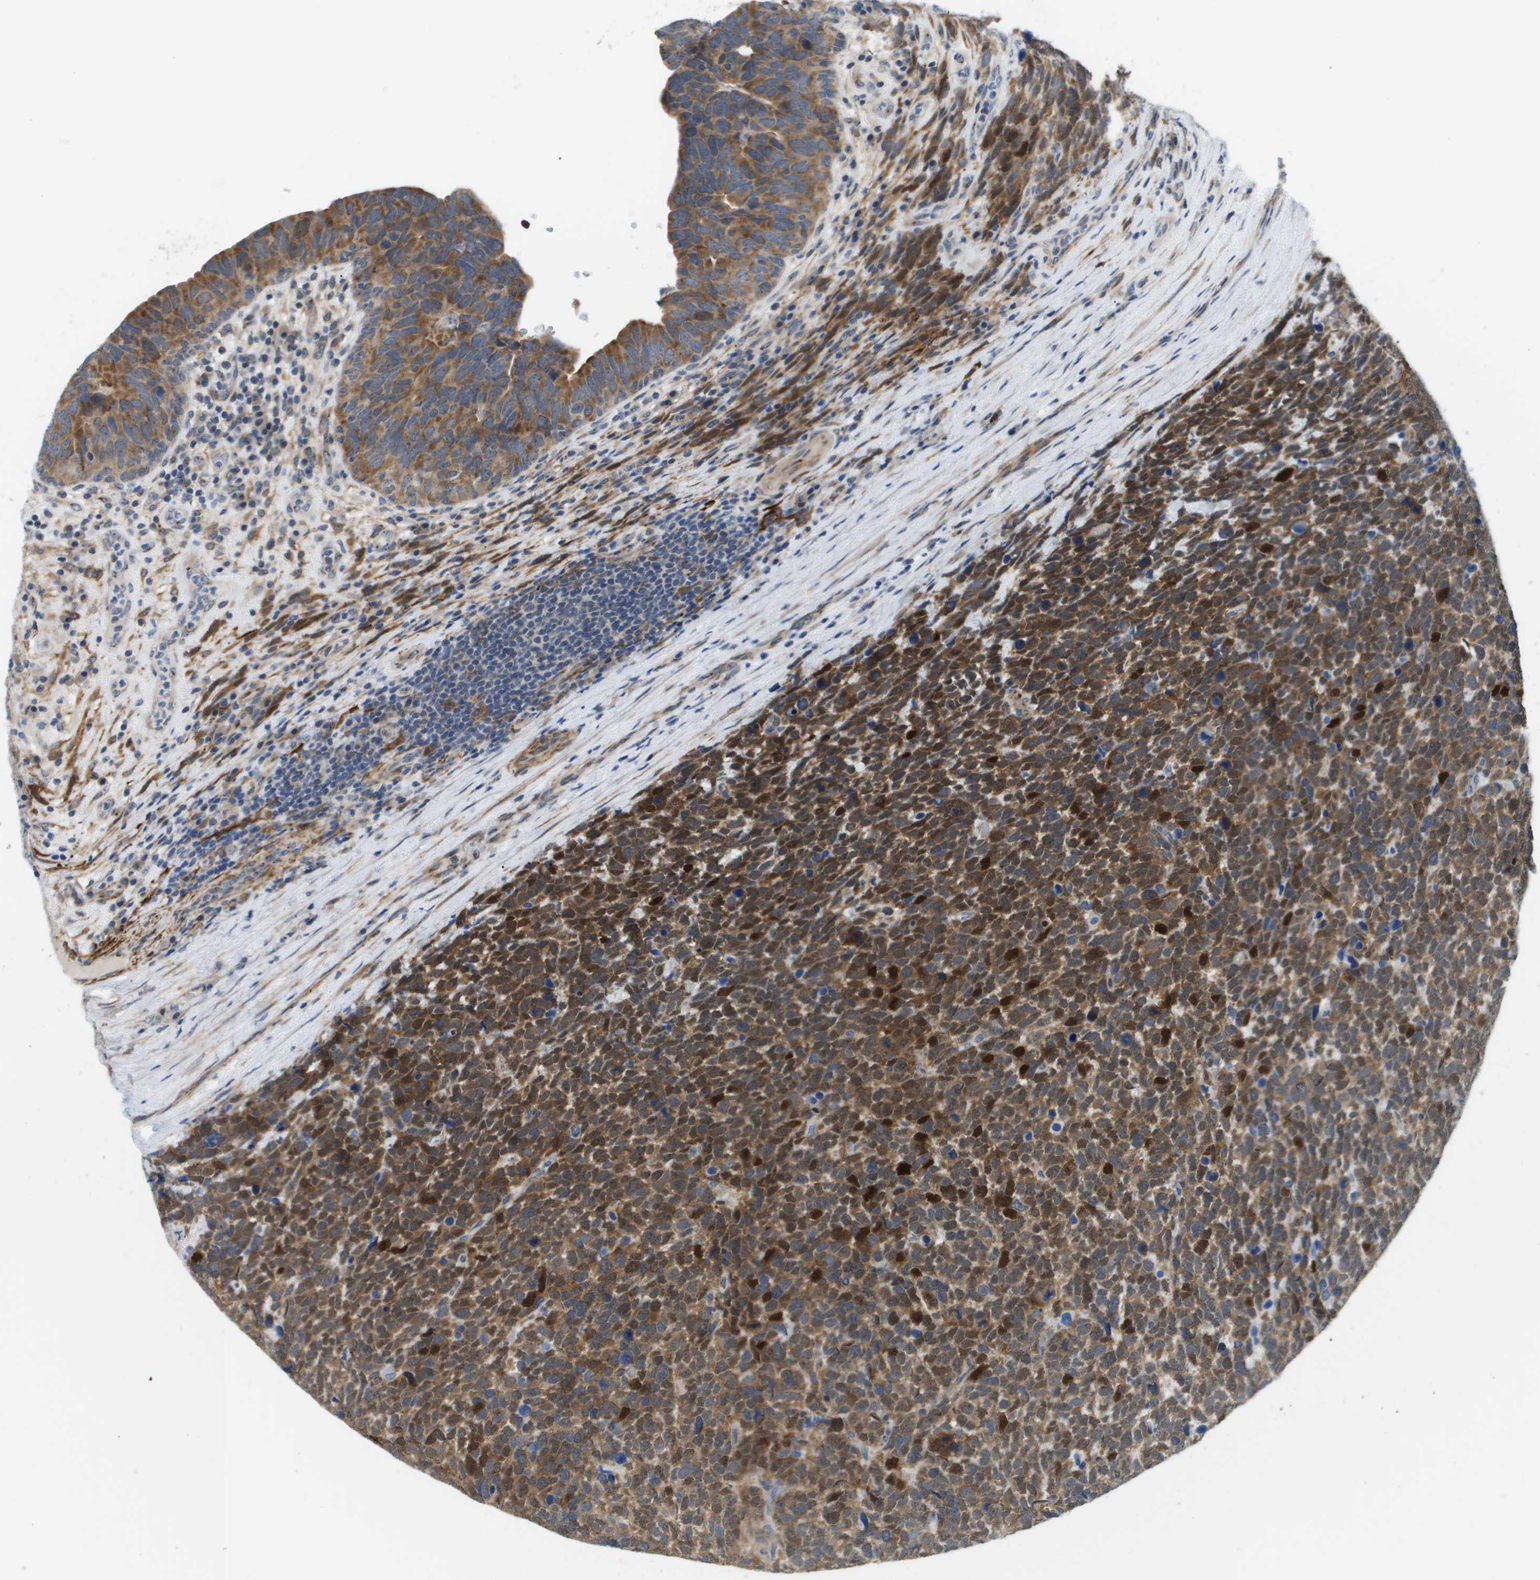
{"staining": {"intensity": "moderate", "quantity": ">75%", "location": "cytoplasmic/membranous"}, "tissue": "urothelial cancer", "cell_type": "Tumor cells", "image_type": "cancer", "snomed": [{"axis": "morphology", "description": "Urothelial carcinoma, High grade"}, {"axis": "topography", "description": "Urinary bladder"}], "caption": "There is medium levels of moderate cytoplasmic/membranous expression in tumor cells of urothelial carcinoma (high-grade), as demonstrated by immunohistochemical staining (brown color).", "gene": "OTUD5", "patient": {"sex": "female", "age": 82}}